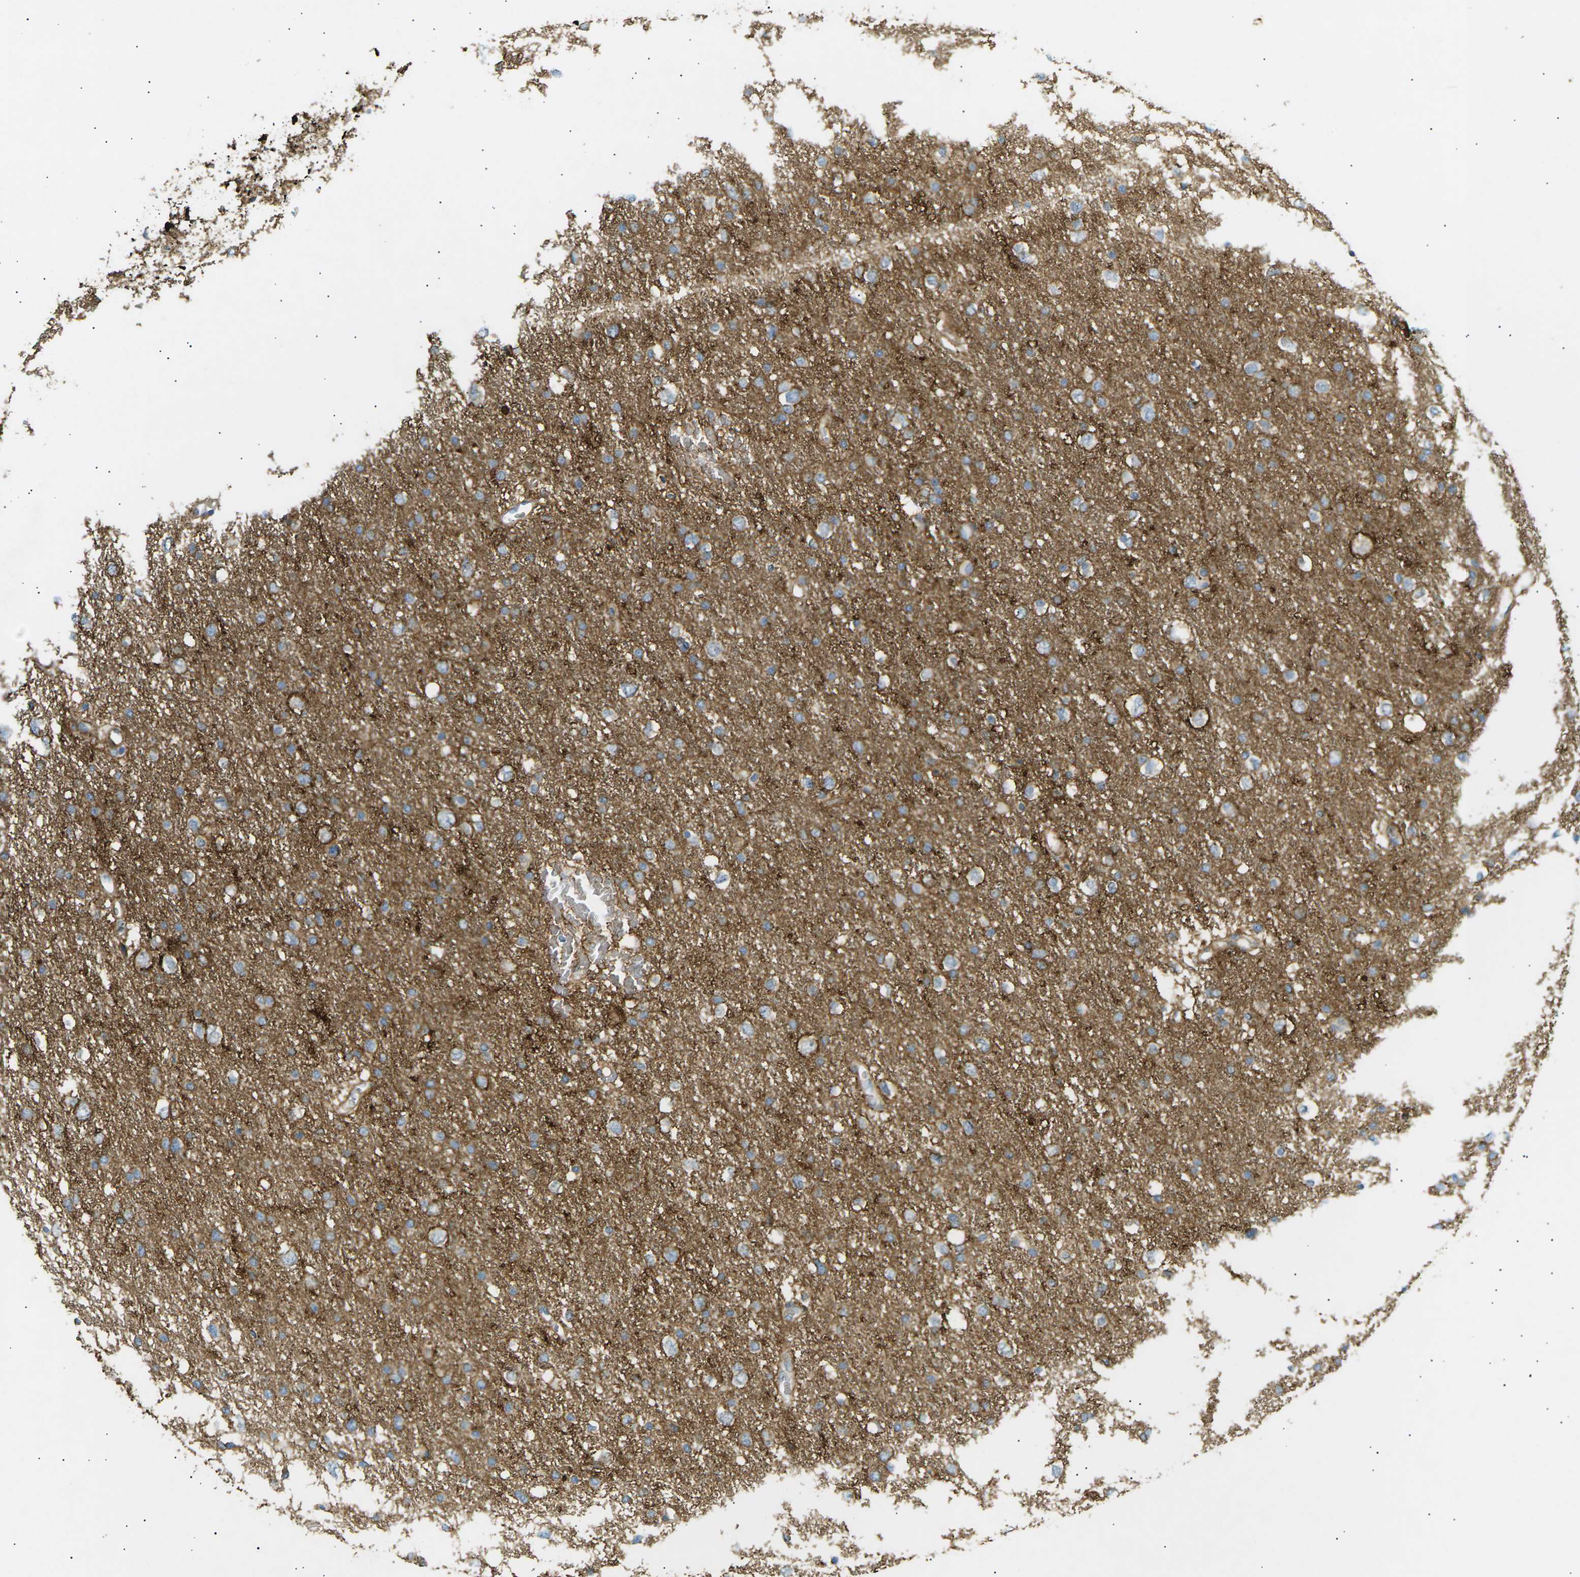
{"staining": {"intensity": "moderate", "quantity": "25%-75%", "location": "cytoplasmic/membranous"}, "tissue": "glioma", "cell_type": "Tumor cells", "image_type": "cancer", "snomed": [{"axis": "morphology", "description": "Glioma, malignant, Low grade"}, {"axis": "topography", "description": "Brain"}], "caption": "Glioma was stained to show a protein in brown. There is medium levels of moderate cytoplasmic/membranous staining in approximately 25%-75% of tumor cells.", "gene": "ATP2B4", "patient": {"sex": "female", "age": 37}}